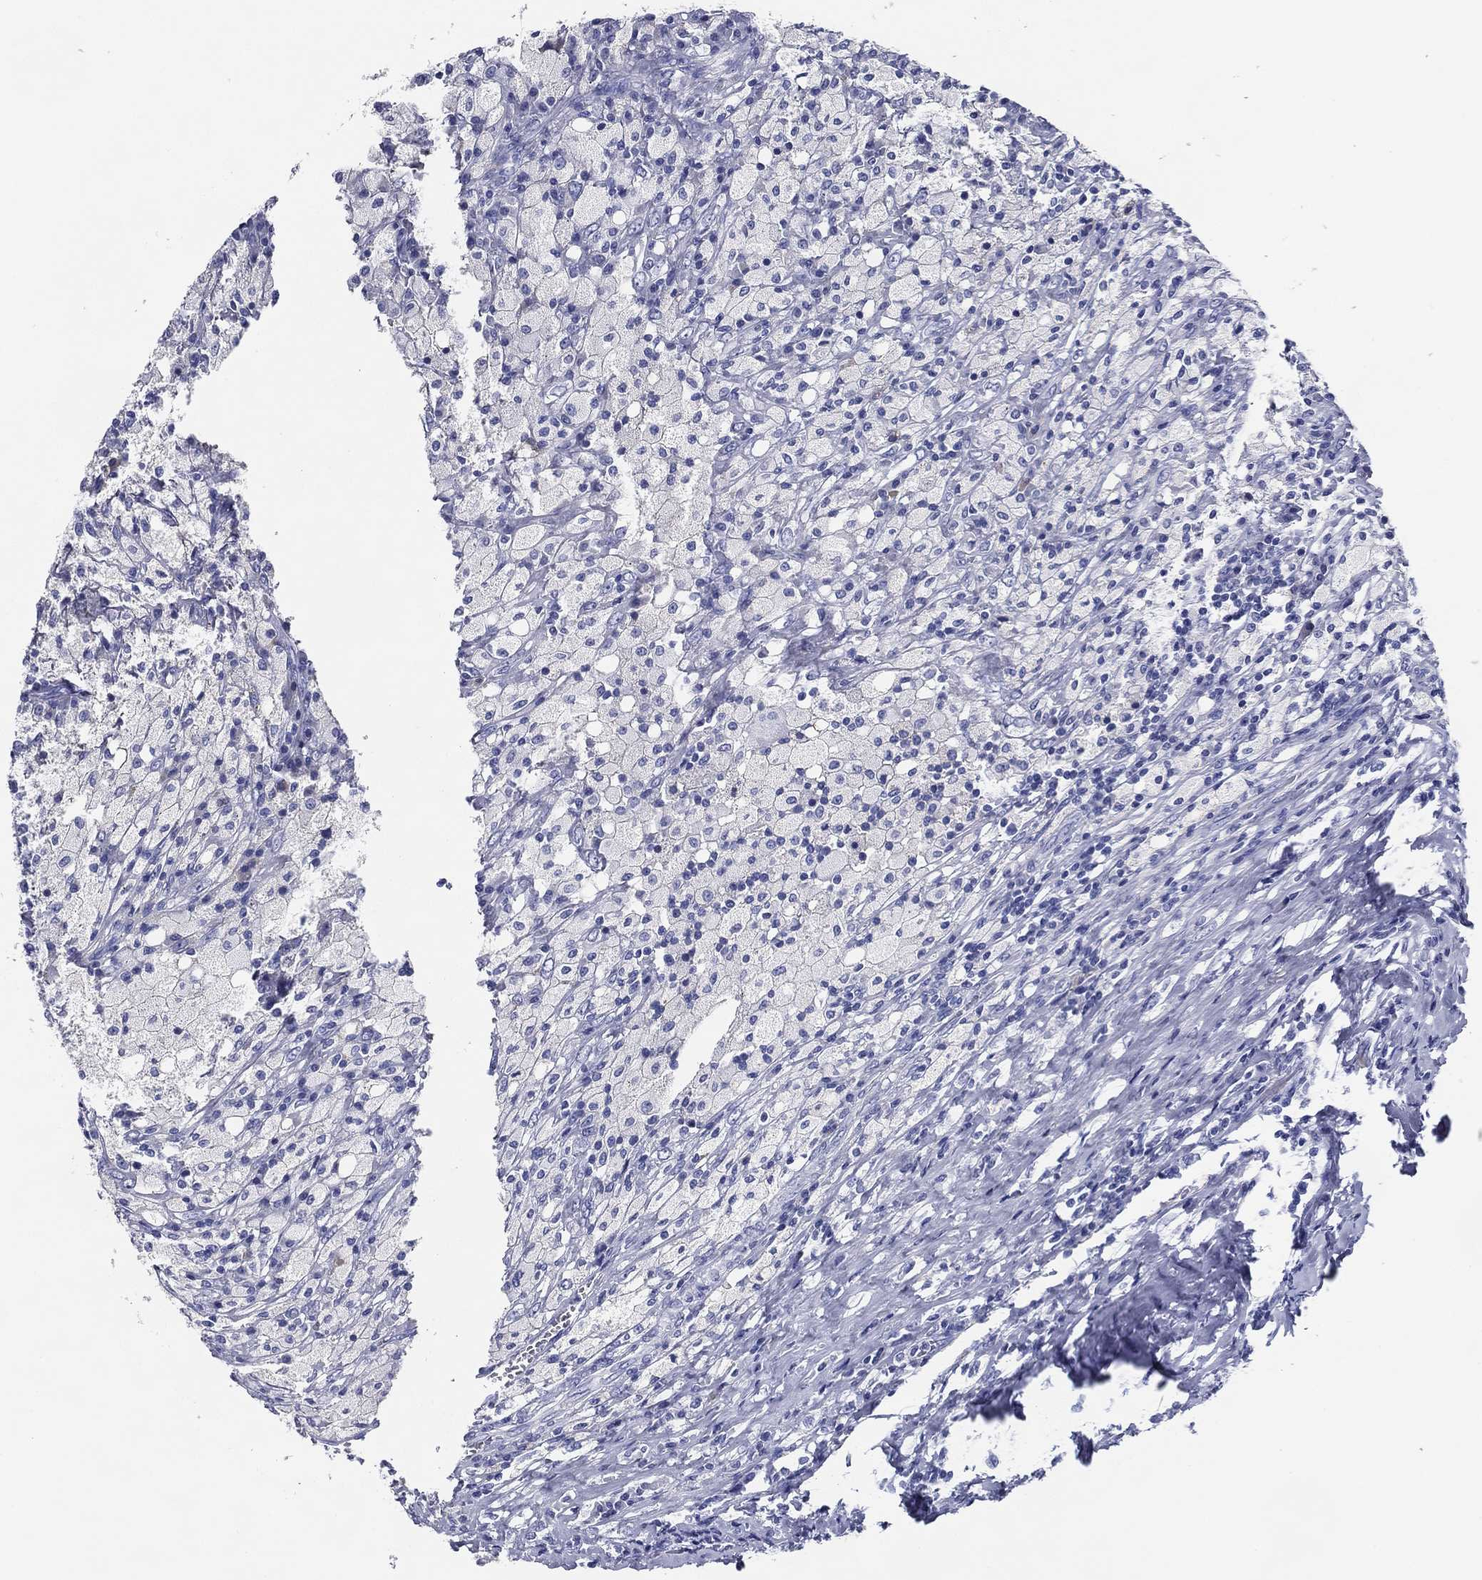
{"staining": {"intensity": "negative", "quantity": "none", "location": "none"}, "tissue": "testis cancer", "cell_type": "Tumor cells", "image_type": "cancer", "snomed": [{"axis": "morphology", "description": "Necrosis, NOS"}, {"axis": "morphology", "description": "Carcinoma, Embryonal, NOS"}, {"axis": "topography", "description": "Testis"}], "caption": "This is a micrograph of immunohistochemistry staining of embryonal carcinoma (testis), which shows no expression in tumor cells.", "gene": "ACE2", "patient": {"sex": "male", "age": 19}}